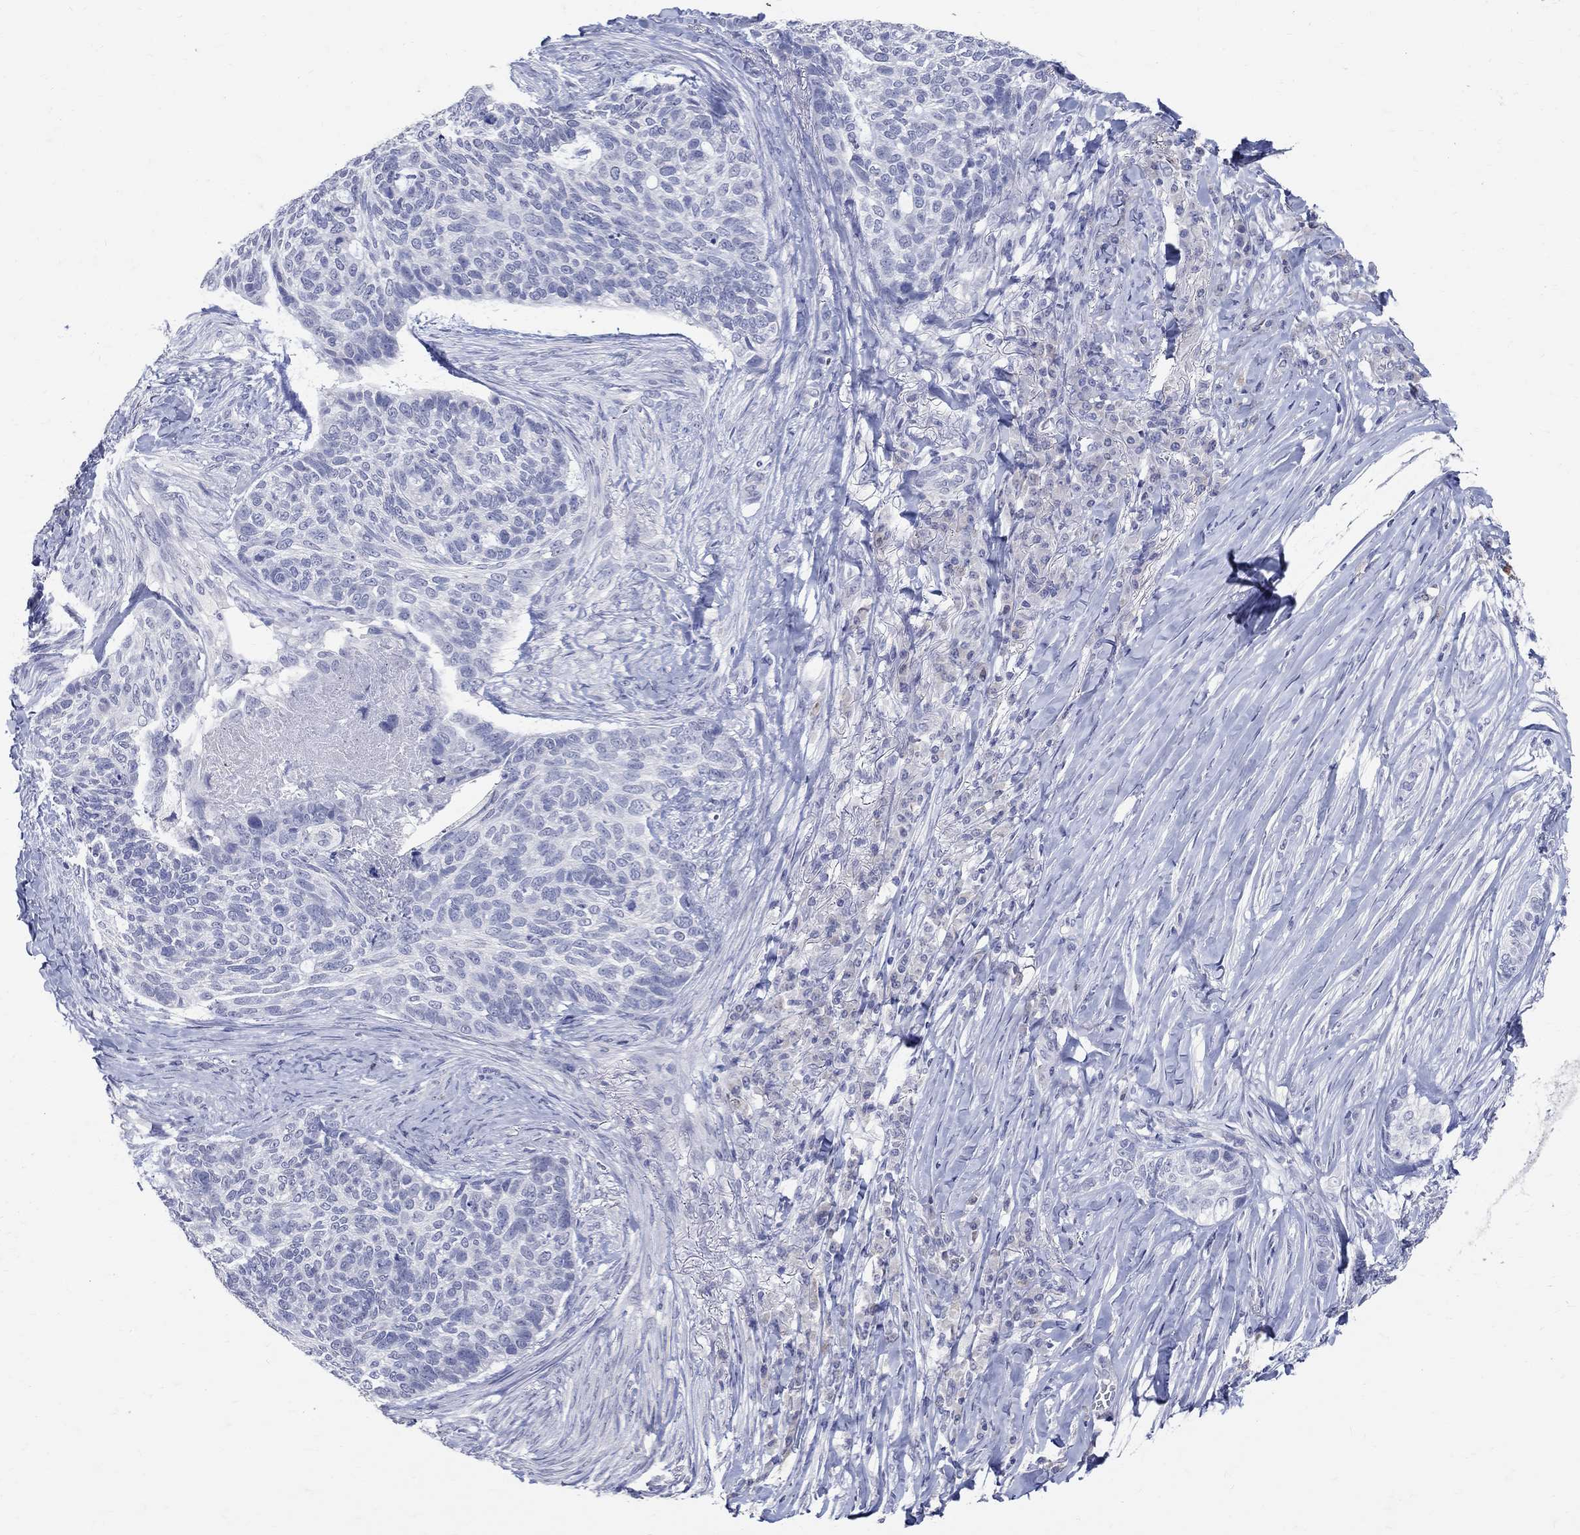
{"staining": {"intensity": "negative", "quantity": "none", "location": "none"}, "tissue": "skin cancer", "cell_type": "Tumor cells", "image_type": "cancer", "snomed": [{"axis": "morphology", "description": "Basal cell carcinoma"}, {"axis": "topography", "description": "Skin"}], "caption": "Immunohistochemical staining of skin cancer (basal cell carcinoma) exhibits no significant expression in tumor cells.", "gene": "SOX2", "patient": {"sex": "female", "age": 69}}